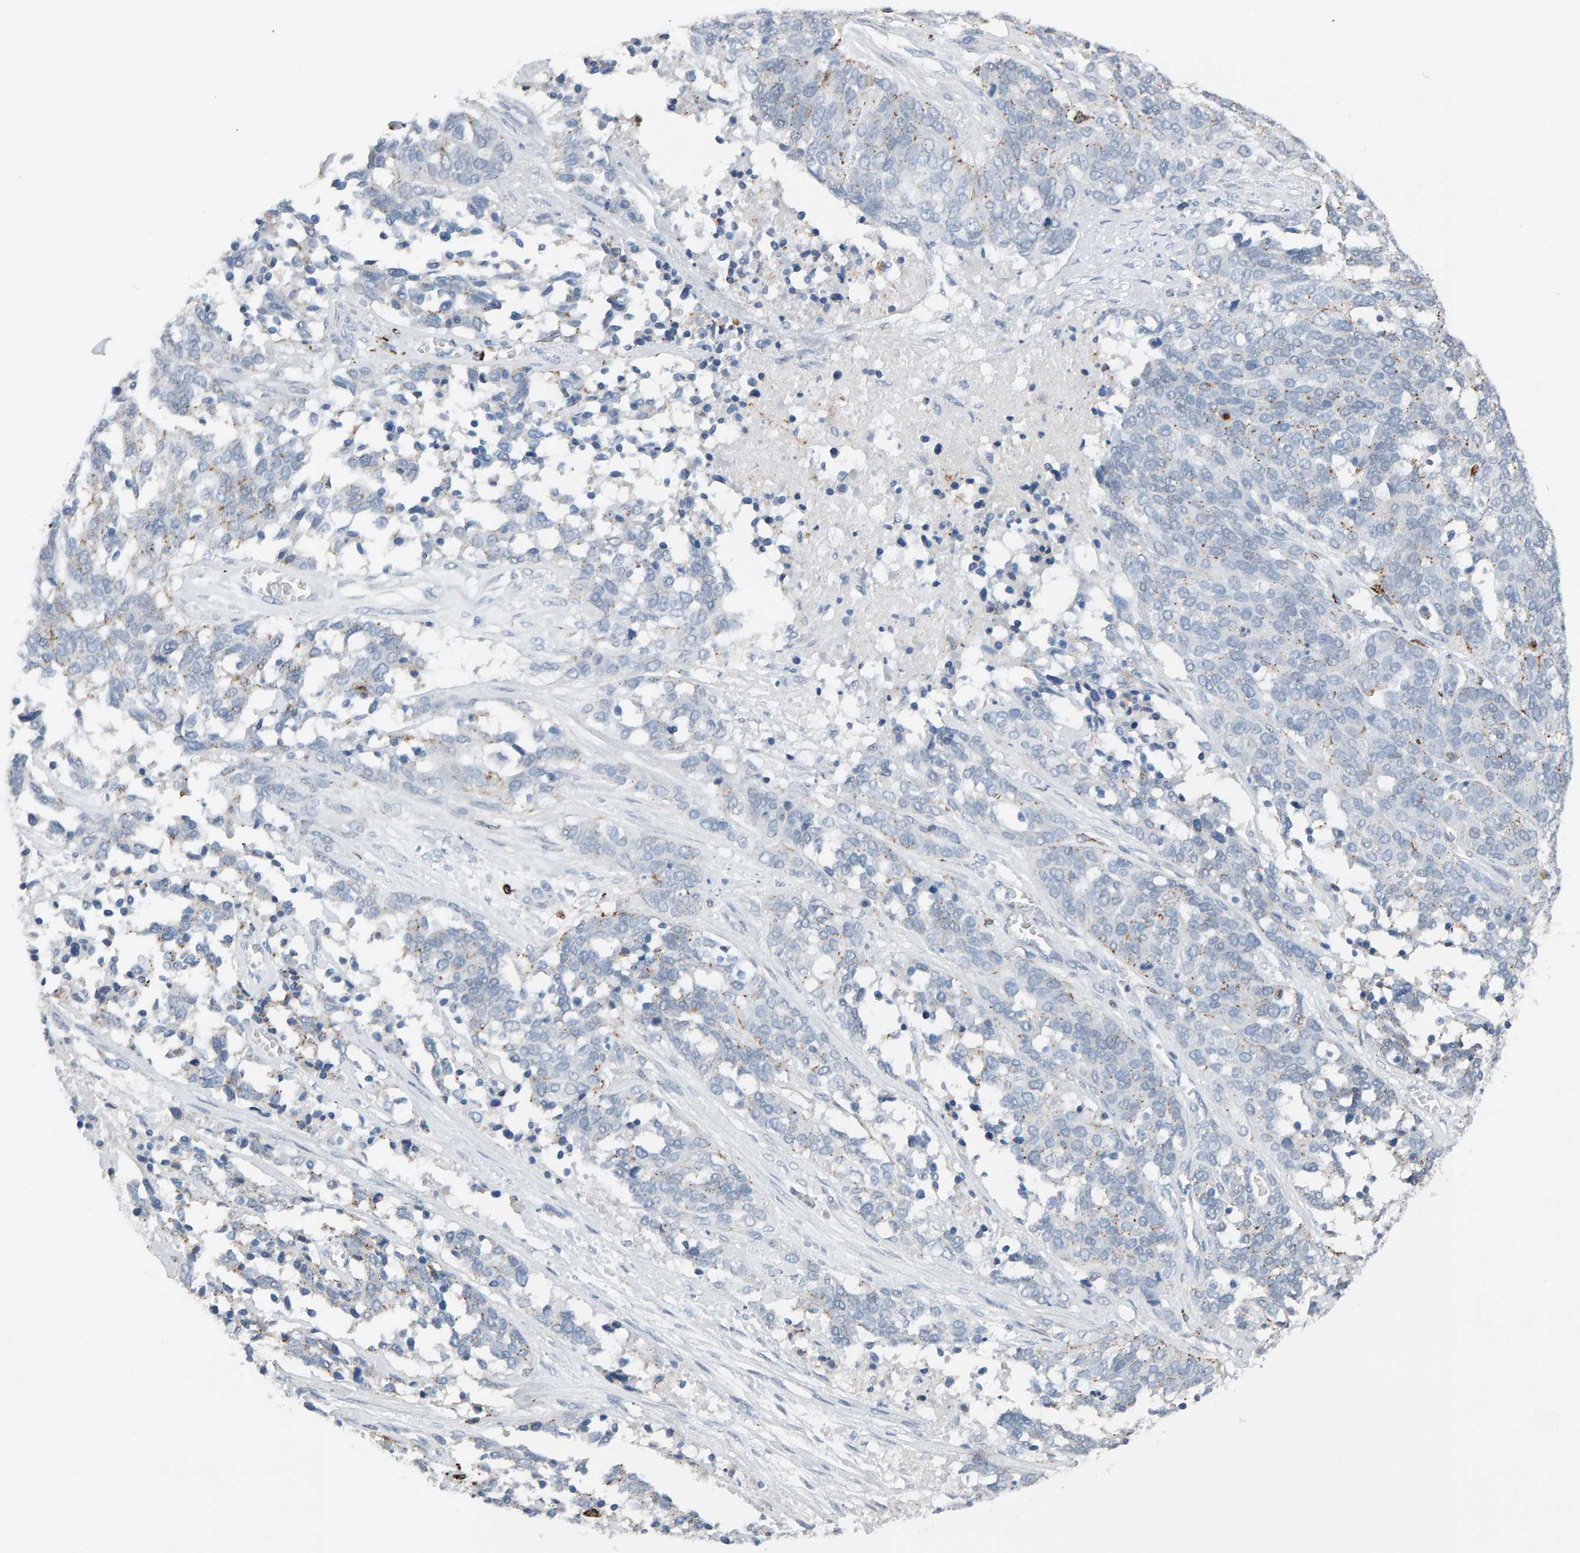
{"staining": {"intensity": "negative", "quantity": "none", "location": "none"}, "tissue": "ovarian cancer", "cell_type": "Tumor cells", "image_type": "cancer", "snomed": [{"axis": "morphology", "description": "Cystadenocarcinoma, serous, NOS"}, {"axis": "topography", "description": "Ovary"}], "caption": "This photomicrograph is of ovarian serous cystadenocarcinoma stained with IHC to label a protein in brown with the nuclei are counter-stained blue. There is no expression in tumor cells.", "gene": "IPPK", "patient": {"sex": "female", "age": 44}}